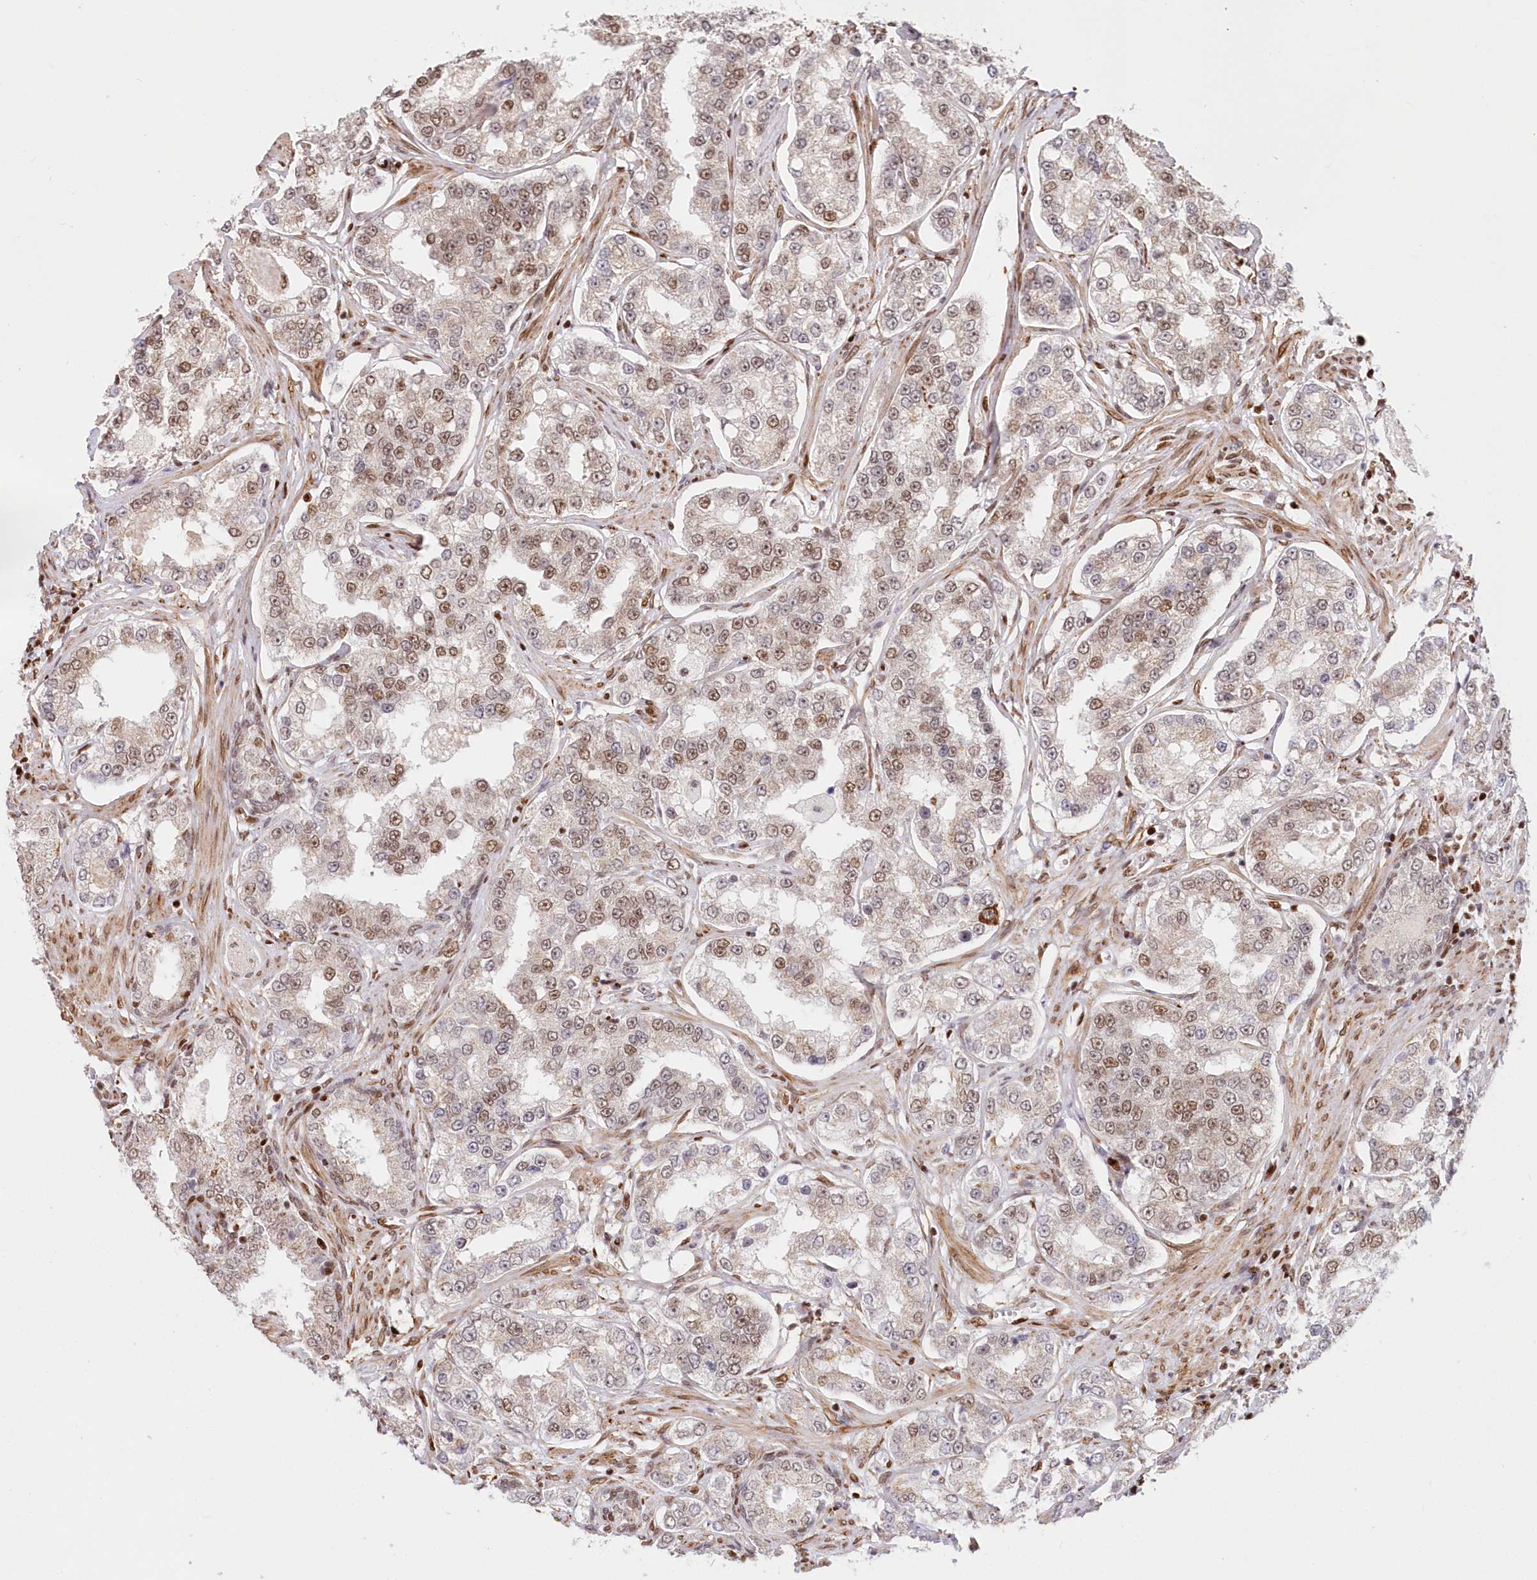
{"staining": {"intensity": "moderate", "quantity": ">75%", "location": "nuclear"}, "tissue": "prostate cancer", "cell_type": "Tumor cells", "image_type": "cancer", "snomed": [{"axis": "morphology", "description": "Normal tissue, NOS"}, {"axis": "morphology", "description": "Adenocarcinoma, High grade"}, {"axis": "topography", "description": "Prostate"}], "caption": "A histopathology image showing moderate nuclear positivity in about >75% of tumor cells in adenocarcinoma (high-grade) (prostate), as visualized by brown immunohistochemical staining.", "gene": "POLR2B", "patient": {"sex": "male", "age": 83}}